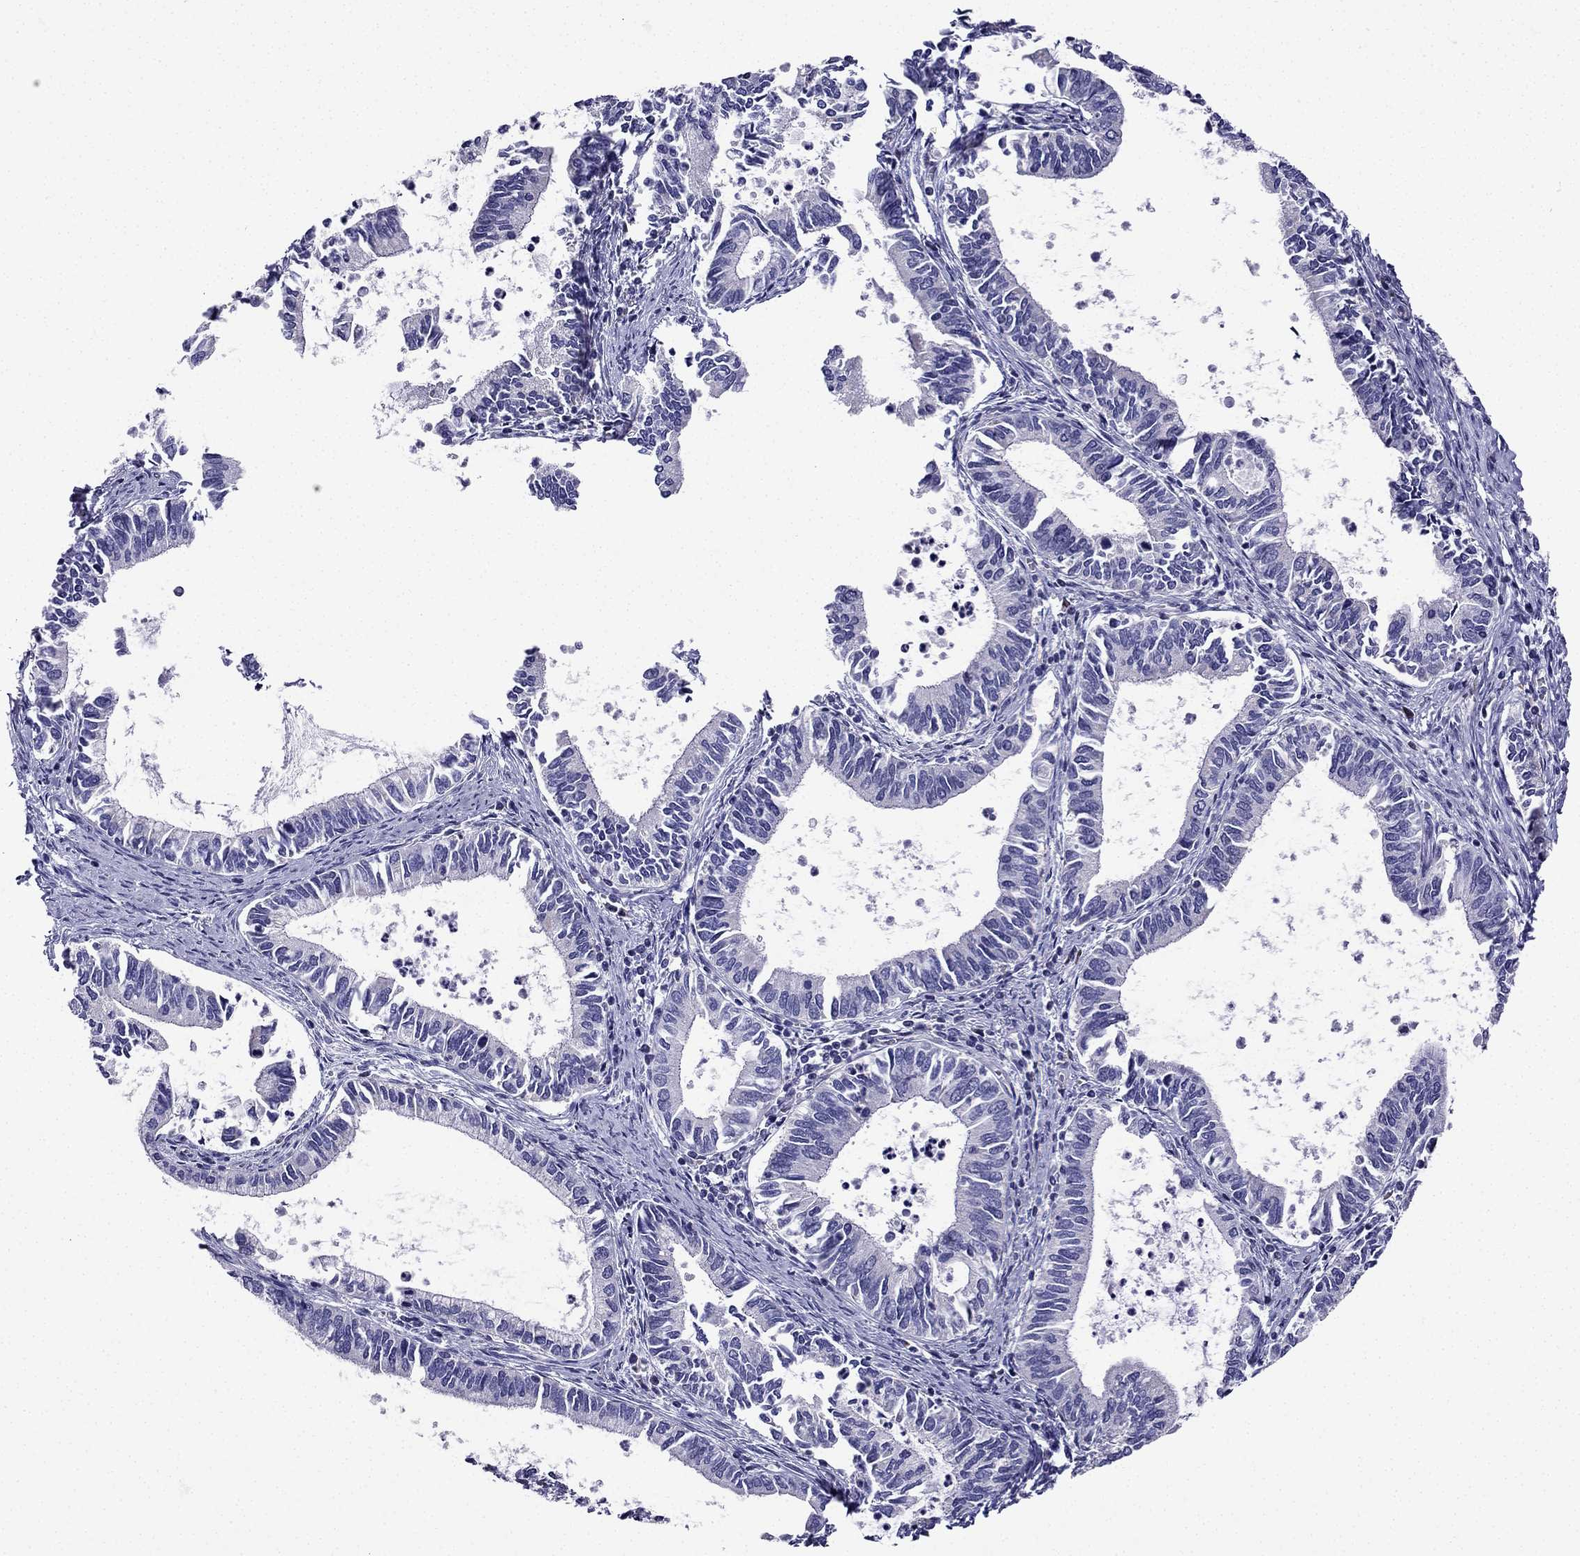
{"staining": {"intensity": "negative", "quantity": "none", "location": "none"}, "tissue": "cervical cancer", "cell_type": "Tumor cells", "image_type": "cancer", "snomed": [{"axis": "morphology", "description": "Adenocarcinoma, NOS"}, {"axis": "topography", "description": "Cervix"}], "caption": "DAB immunohistochemical staining of cervical adenocarcinoma demonstrates no significant positivity in tumor cells.", "gene": "KIF5A", "patient": {"sex": "female", "age": 42}}